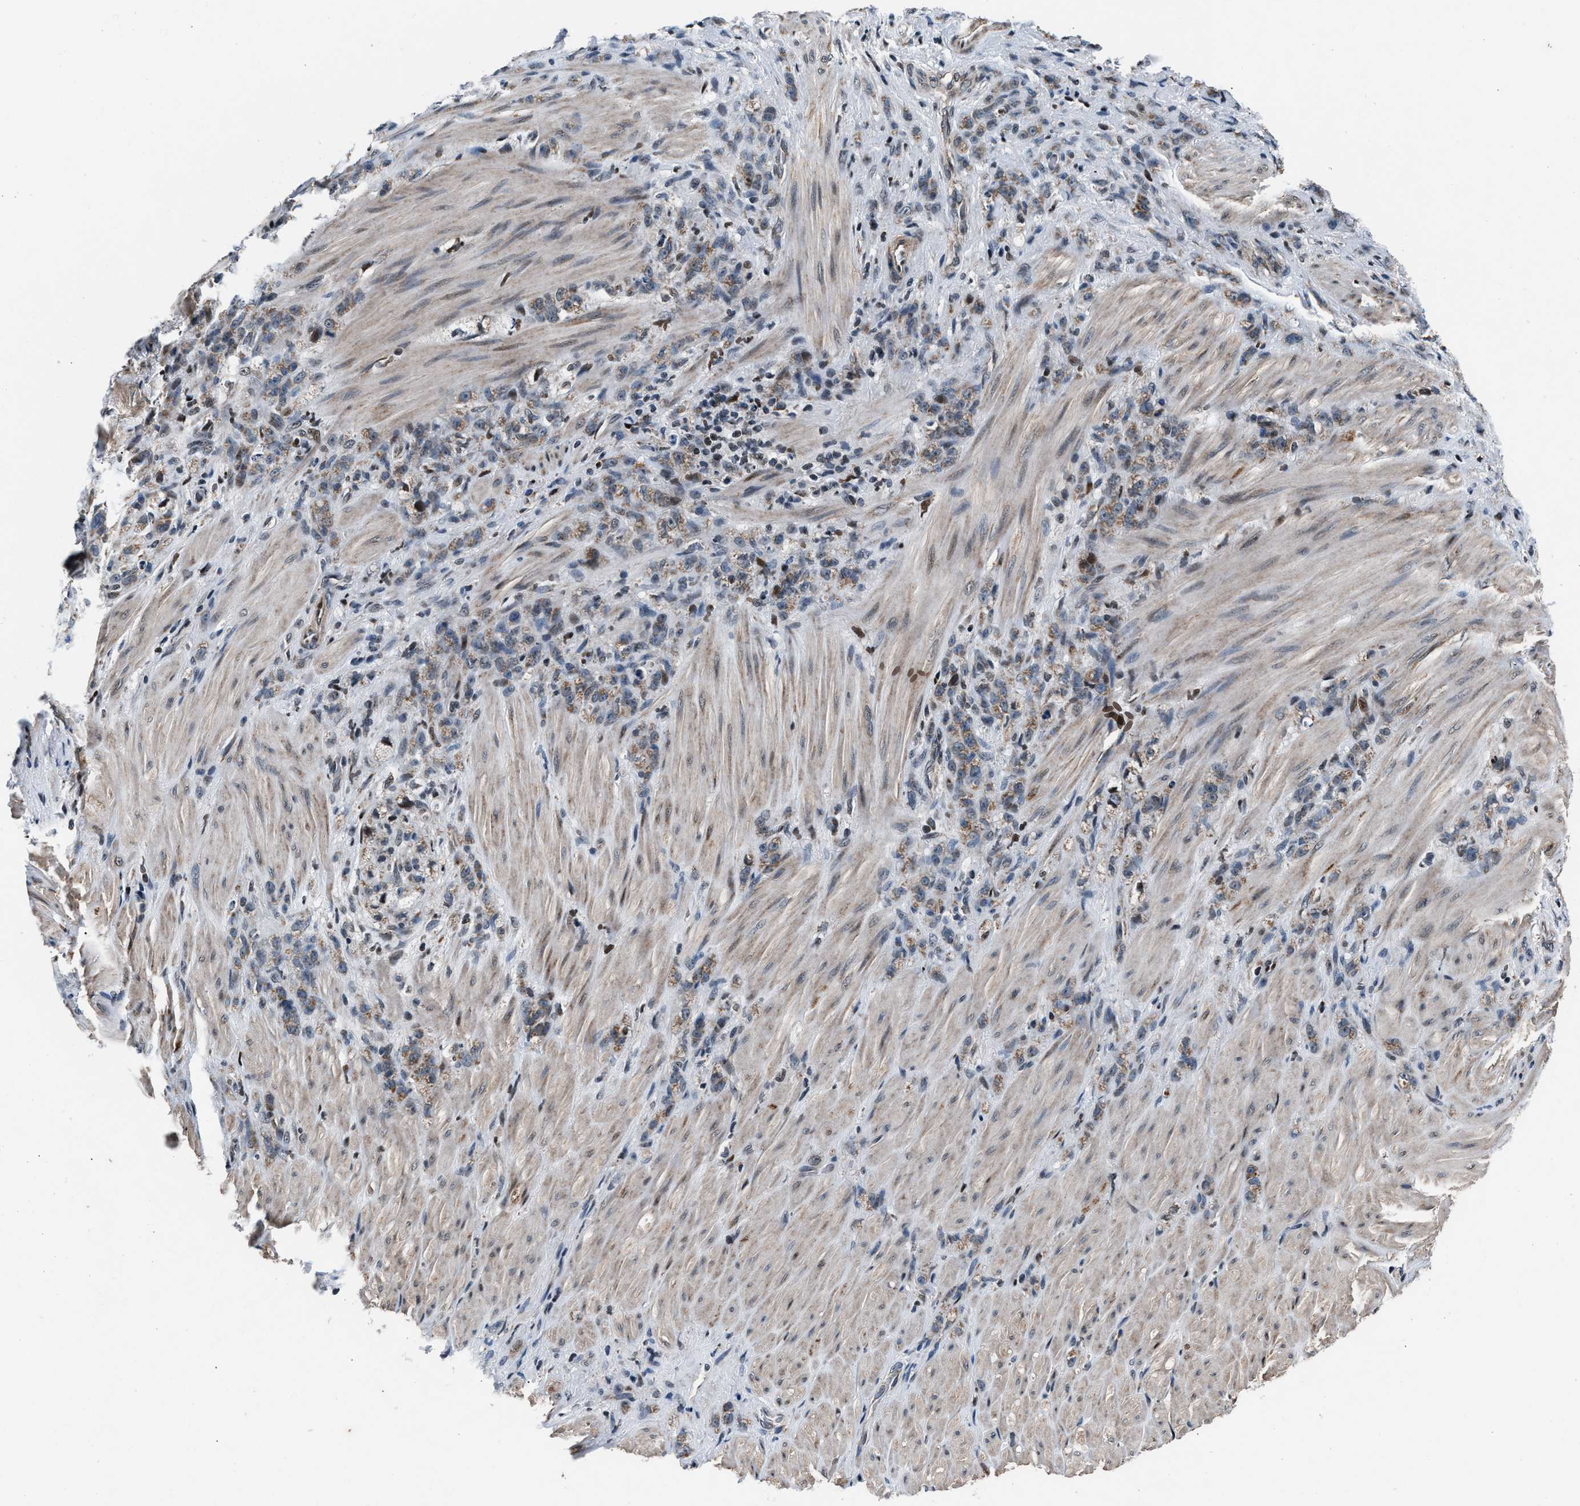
{"staining": {"intensity": "weak", "quantity": ">75%", "location": "cytoplasmic/membranous"}, "tissue": "stomach cancer", "cell_type": "Tumor cells", "image_type": "cancer", "snomed": [{"axis": "morphology", "description": "Normal tissue, NOS"}, {"axis": "morphology", "description": "Adenocarcinoma, NOS"}, {"axis": "topography", "description": "Stomach"}], "caption": "IHC of human adenocarcinoma (stomach) reveals low levels of weak cytoplasmic/membranous staining in approximately >75% of tumor cells.", "gene": "PRRC2B", "patient": {"sex": "male", "age": 82}}